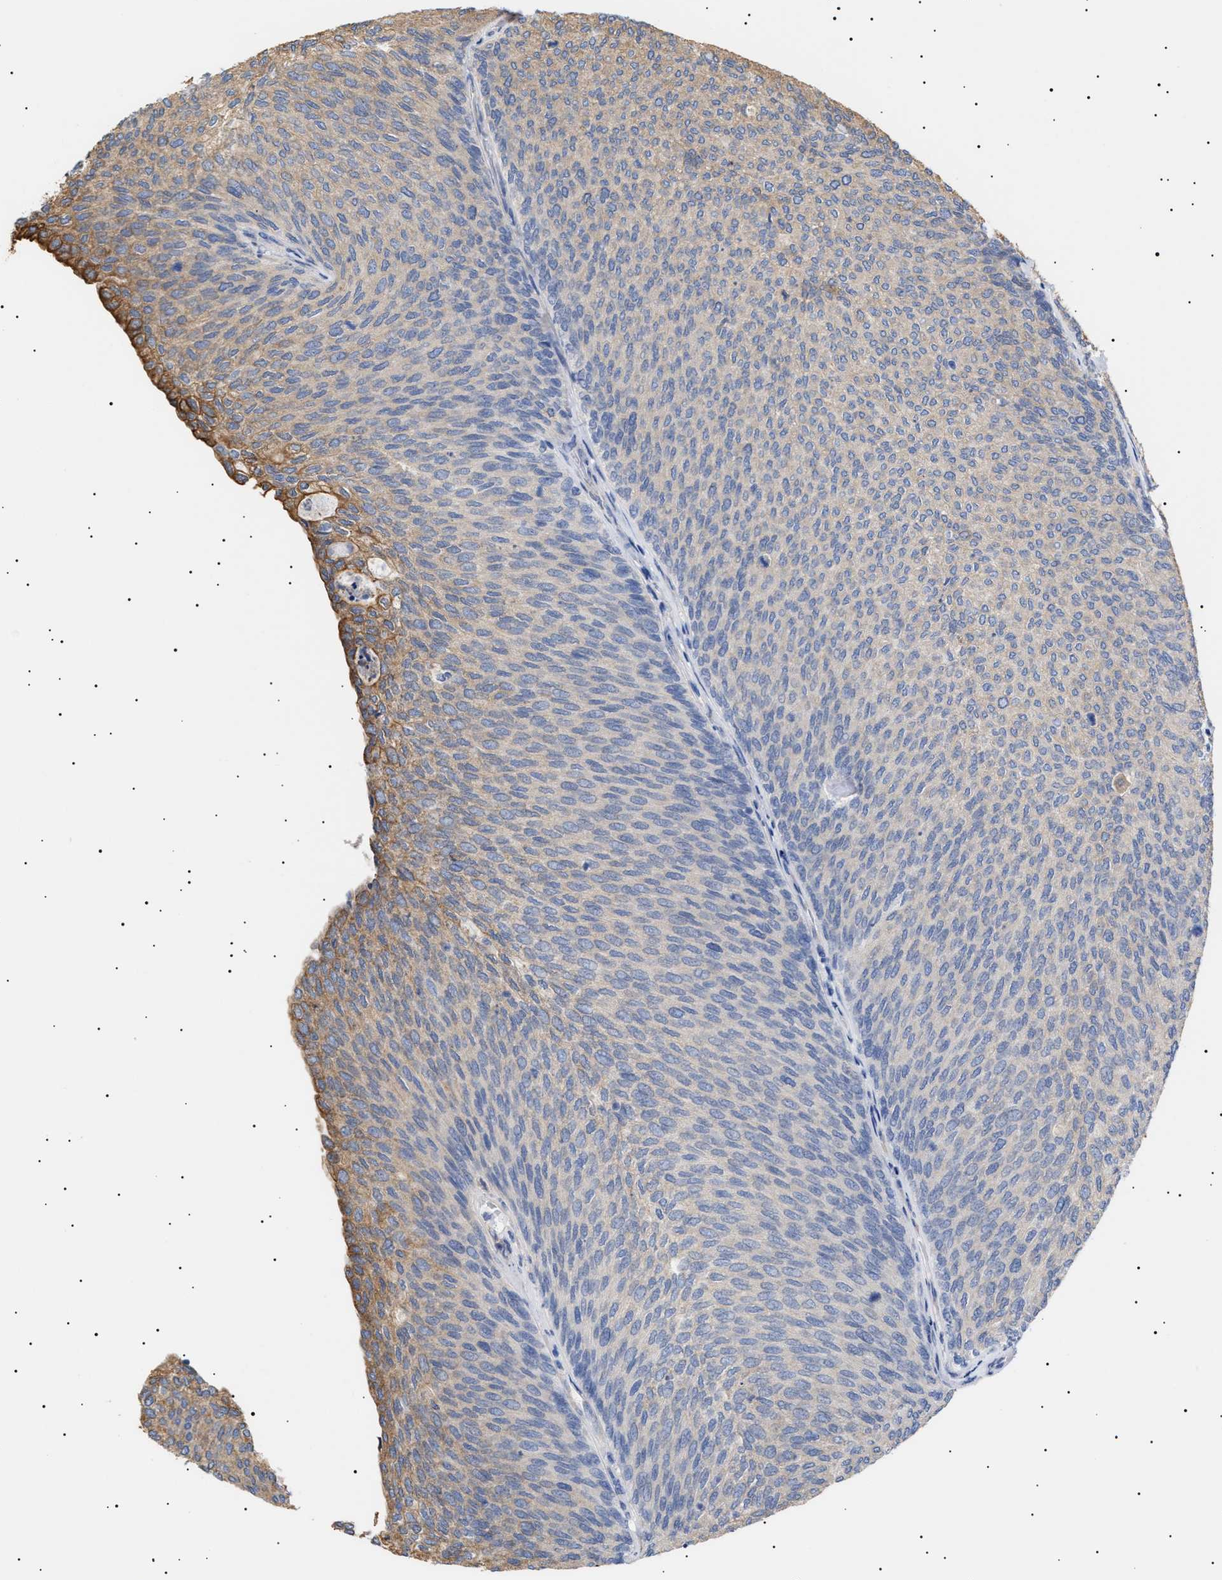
{"staining": {"intensity": "moderate", "quantity": "<25%", "location": "cytoplasmic/membranous"}, "tissue": "urothelial cancer", "cell_type": "Tumor cells", "image_type": "cancer", "snomed": [{"axis": "morphology", "description": "Urothelial carcinoma, Low grade"}, {"axis": "topography", "description": "Urinary bladder"}], "caption": "Human urothelial carcinoma (low-grade) stained with a protein marker displays moderate staining in tumor cells.", "gene": "ERCC6L2", "patient": {"sex": "female", "age": 79}}